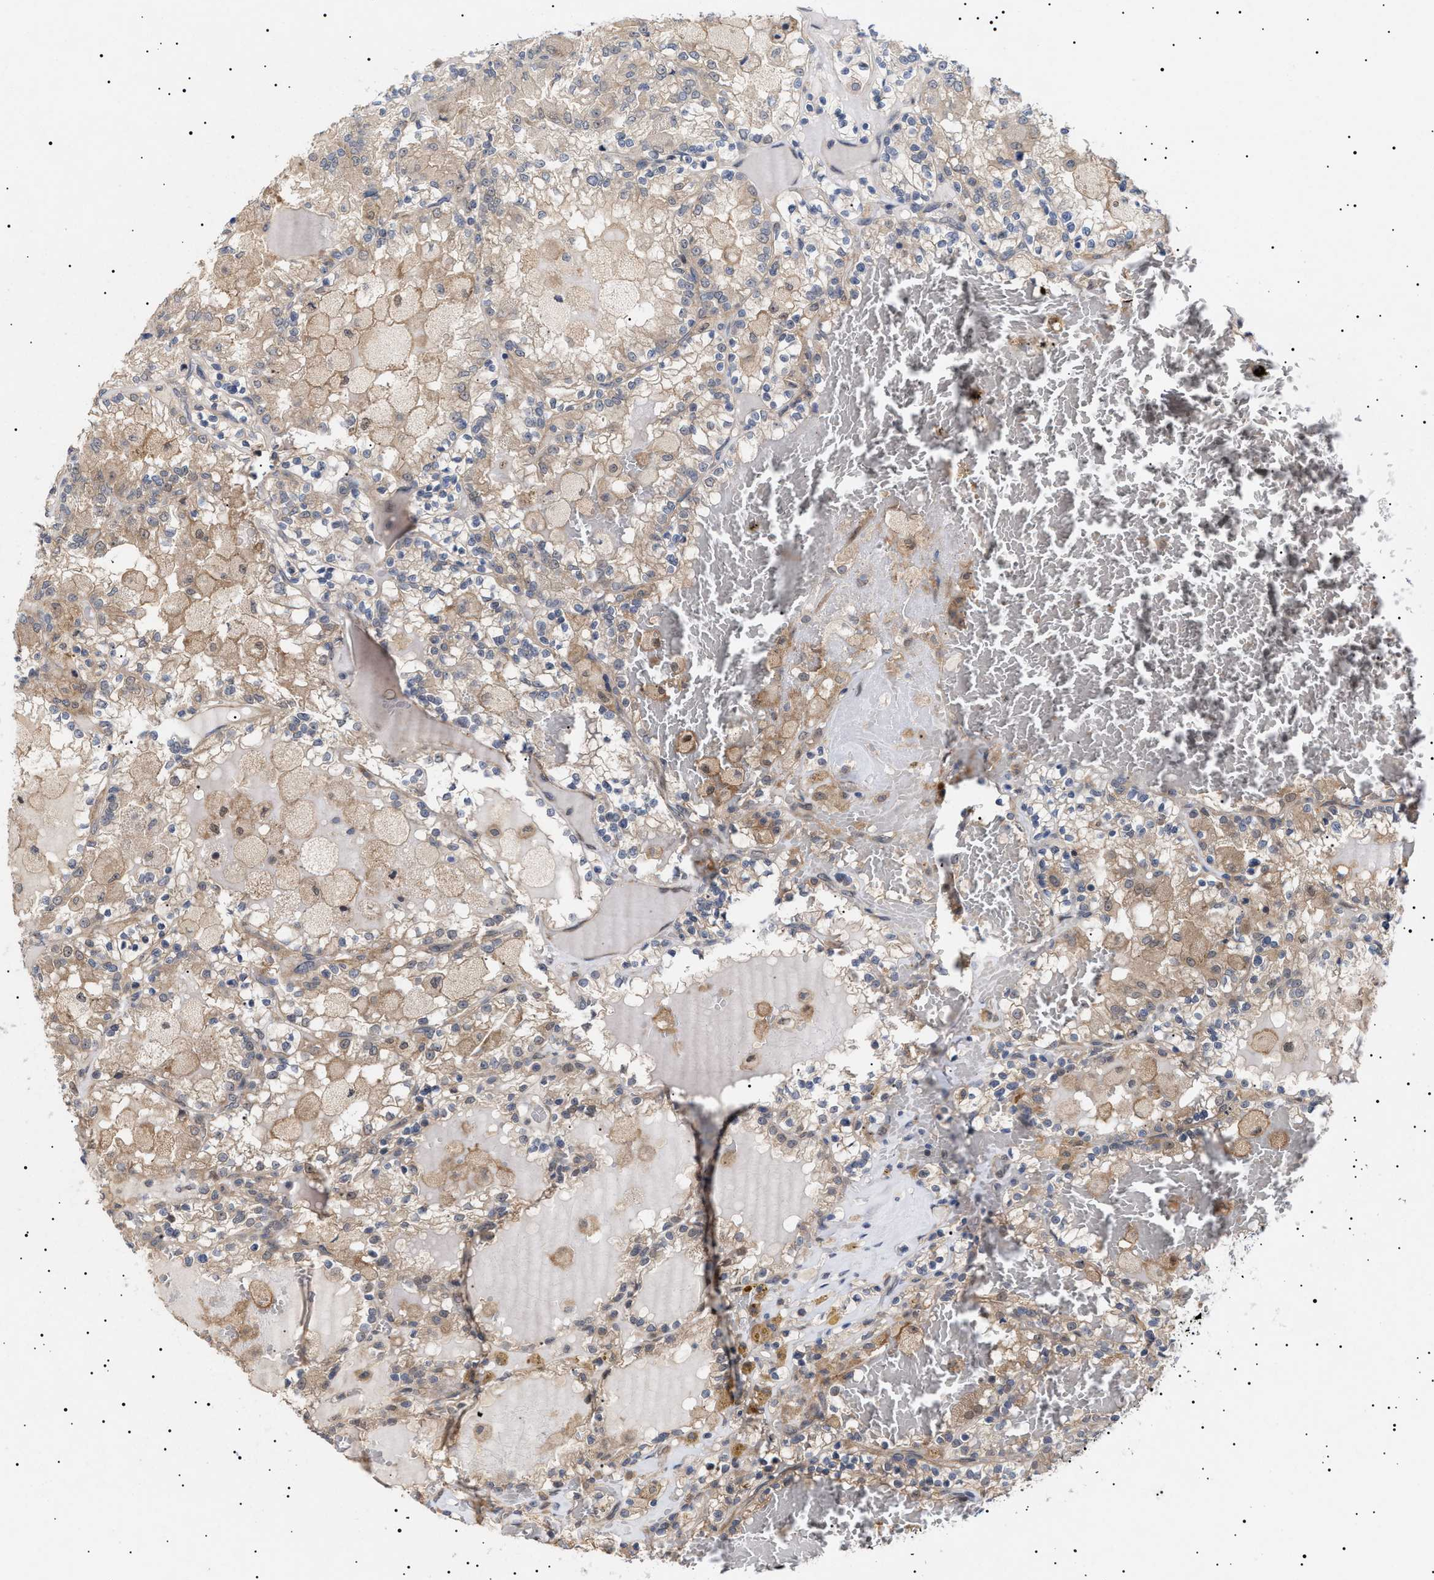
{"staining": {"intensity": "weak", "quantity": ">75%", "location": "cytoplasmic/membranous"}, "tissue": "renal cancer", "cell_type": "Tumor cells", "image_type": "cancer", "snomed": [{"axis": "morphology", "description": "Adenocarcinoma, NOS"}, {"axis": "topography", "description": "Kidney"}], "caption": "The image reveals a brown stain indicating the presence of a protein in the cytoplasmic/membranous of tumor cells in renal cancer.", "gene": "NPLOC4", "patient": {"sex": "female", "age": 56}}